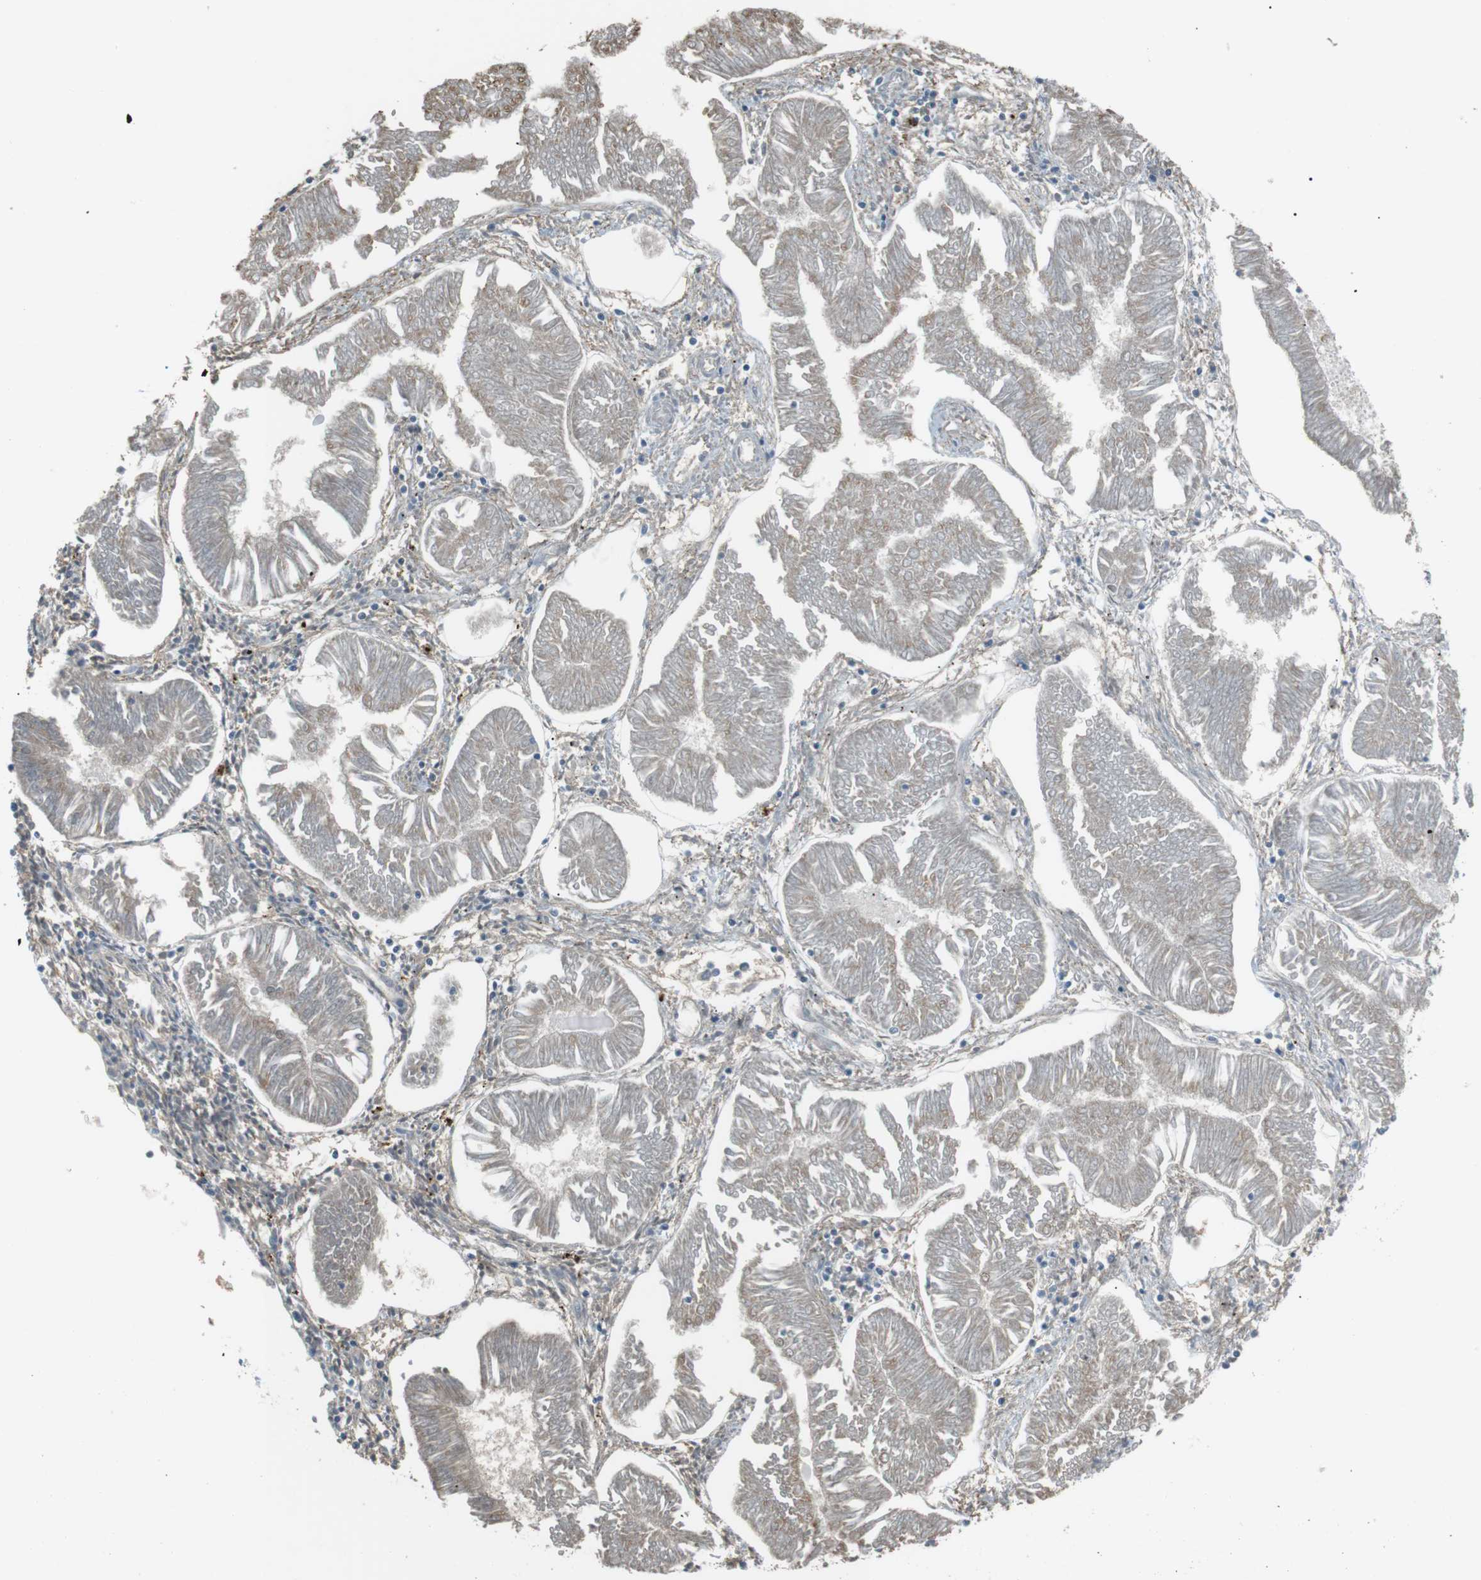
{"staining": {"intensity": "weak", "quantity": "<25%", "location": "cytoplasmic/membranous"}, "tissue": "endometrial cancer", "cell_type": "Tumor cells", "image_type": "cancer", "snomed": [{"axis": "morphology", "description": "Adenocarcinoma, NOS"}, {"axis": "topography", "description": "Endometrium"}], "caption": "This is a micrograph of immunohistochemistry staining of adenocarcinoma (endometrial), which shows no staining in tumor cells.", "gene": "RTN3", "patient": {"sex": "female", "age": 53}}